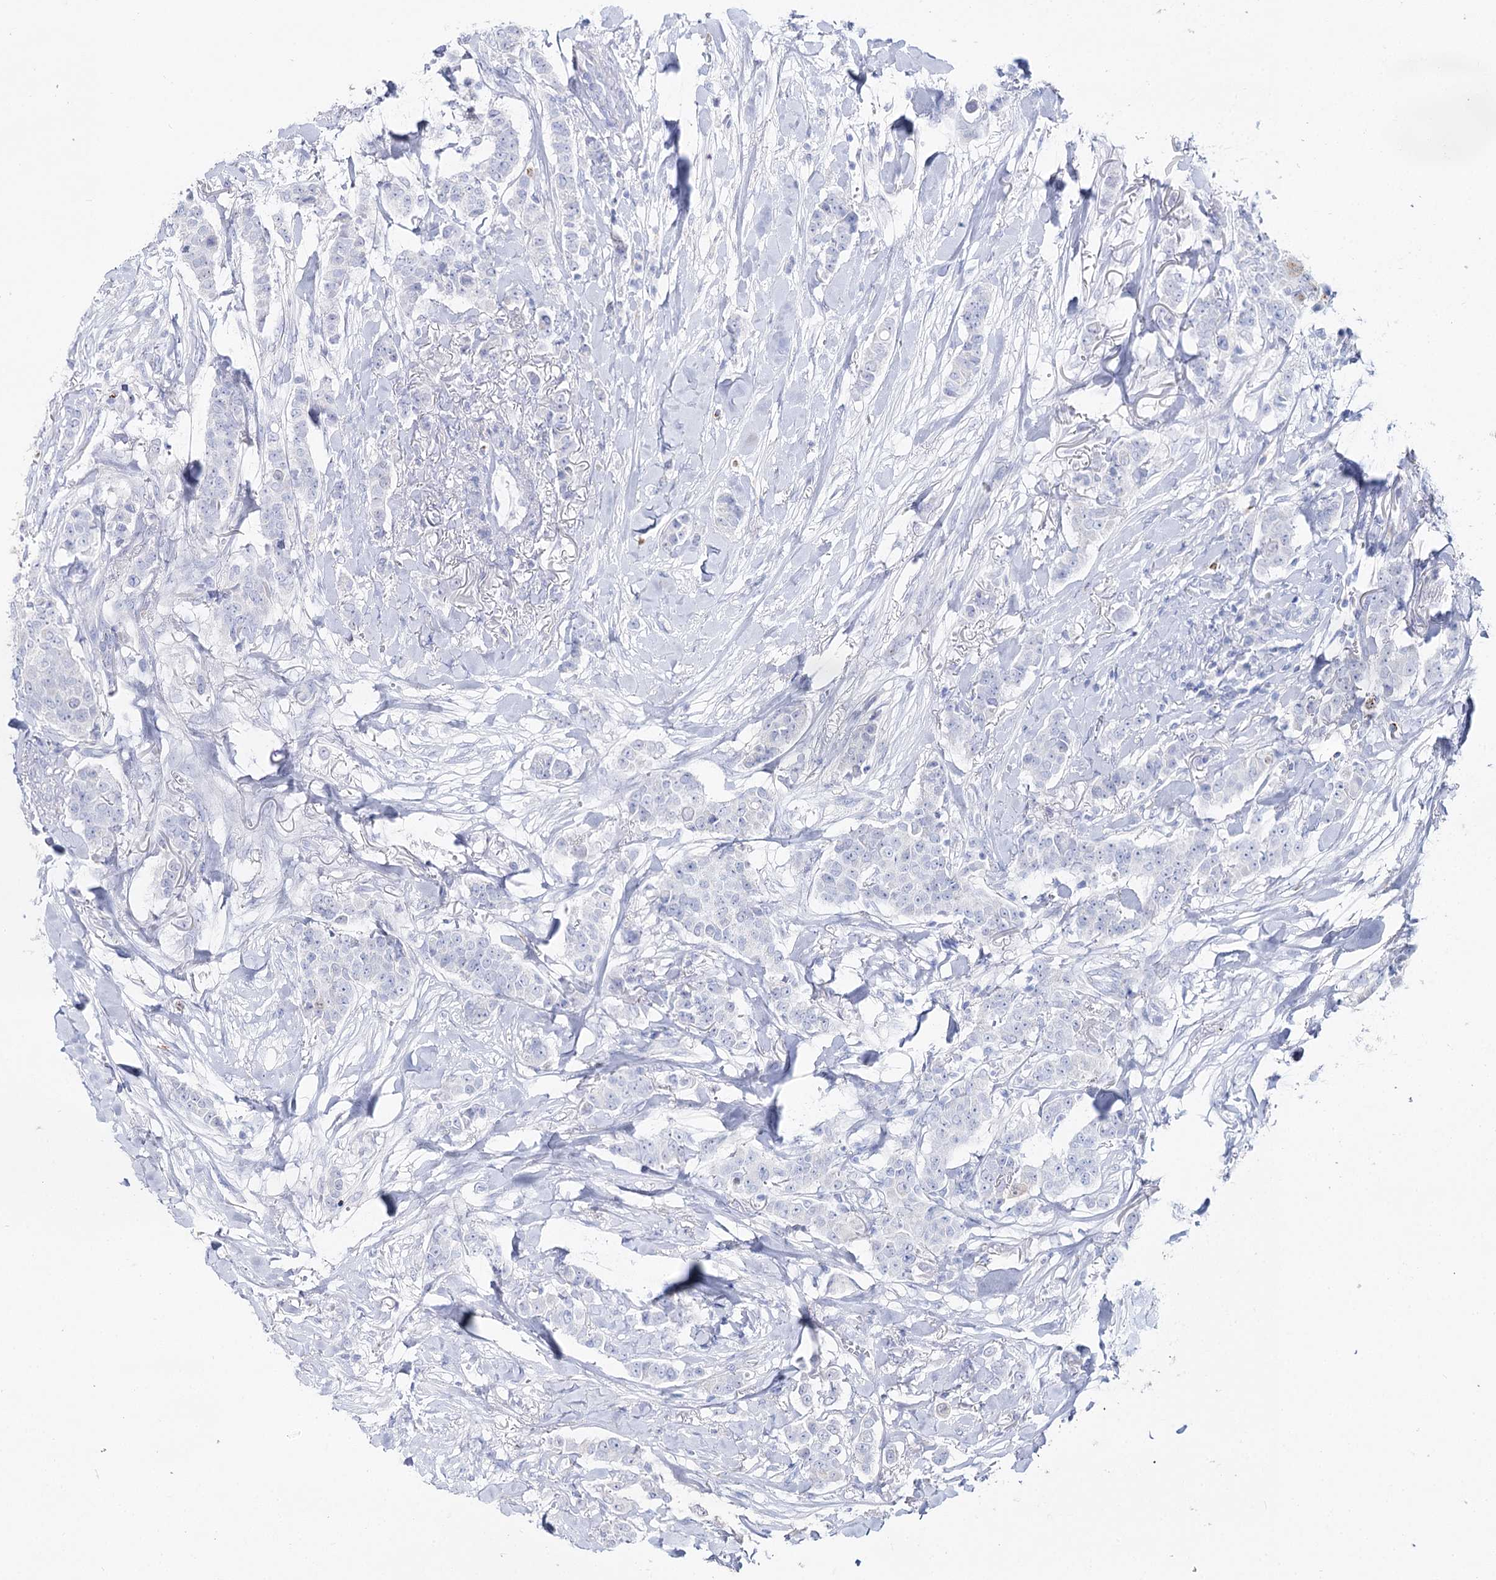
{"staining": {"intensity": "negative", "quantity": "none", "location": "none"}, "tissue": "breast cancer", "cell_type": "Tumor cells", "image_type": "cancer", "snomed": [{"axis": "morphology", "description": "Duct carcinoma"}, {"axis": "topography", "description": "Breast"}], "caption": "There is no significant staining in tumor cells of breast cancer (intraductal carcinoma).", "gene": "SLC3A1", "patient": {"sex": "female", "age": 40}}